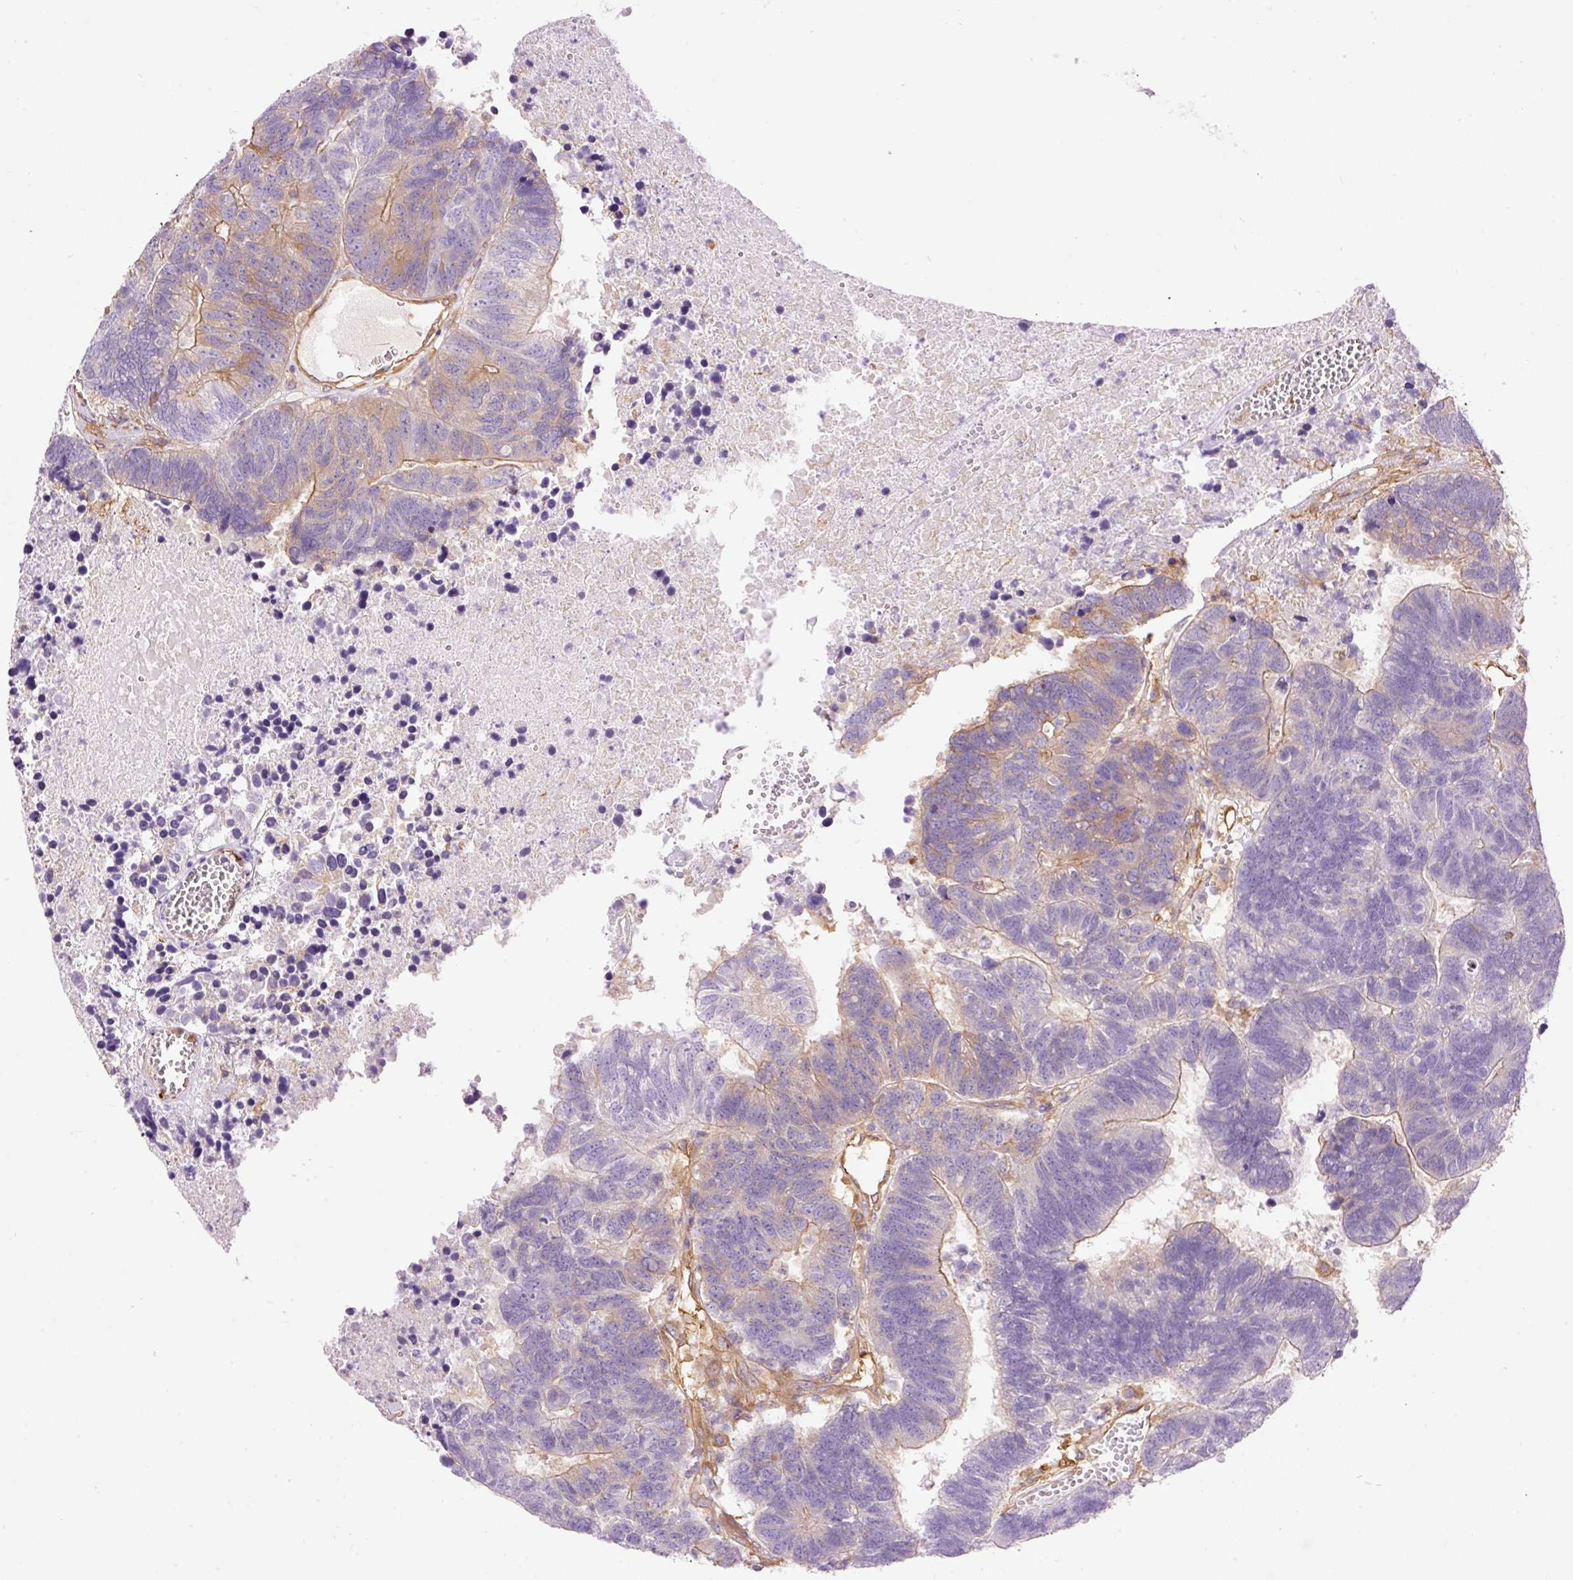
{"staining": {"intensity": "moderate", "quantity": "<25%", "location": "cytoplasmic/membranous"}, "tissue": "colorectal cancer", "cell_type": "Tumor cells", "image_type": "cancer", "snomed": [{"axis": "morphology", "description": "Adenocarcinoma, NOS"}, {"axis": "topography", "description": "Colon"}], "caption": "Immunohistochemistry micrograph of neoplastic tissue: colorectal adenocarcinoma stained using IHC displays low levels of moderate protein expression localized specifically in the cytoplasmic/membranous of tumor cells, appearing as a cytoplasmic/membranous brown color.", "gene": "IL10RB", "patient": {"sex": "female", "age": 48}}